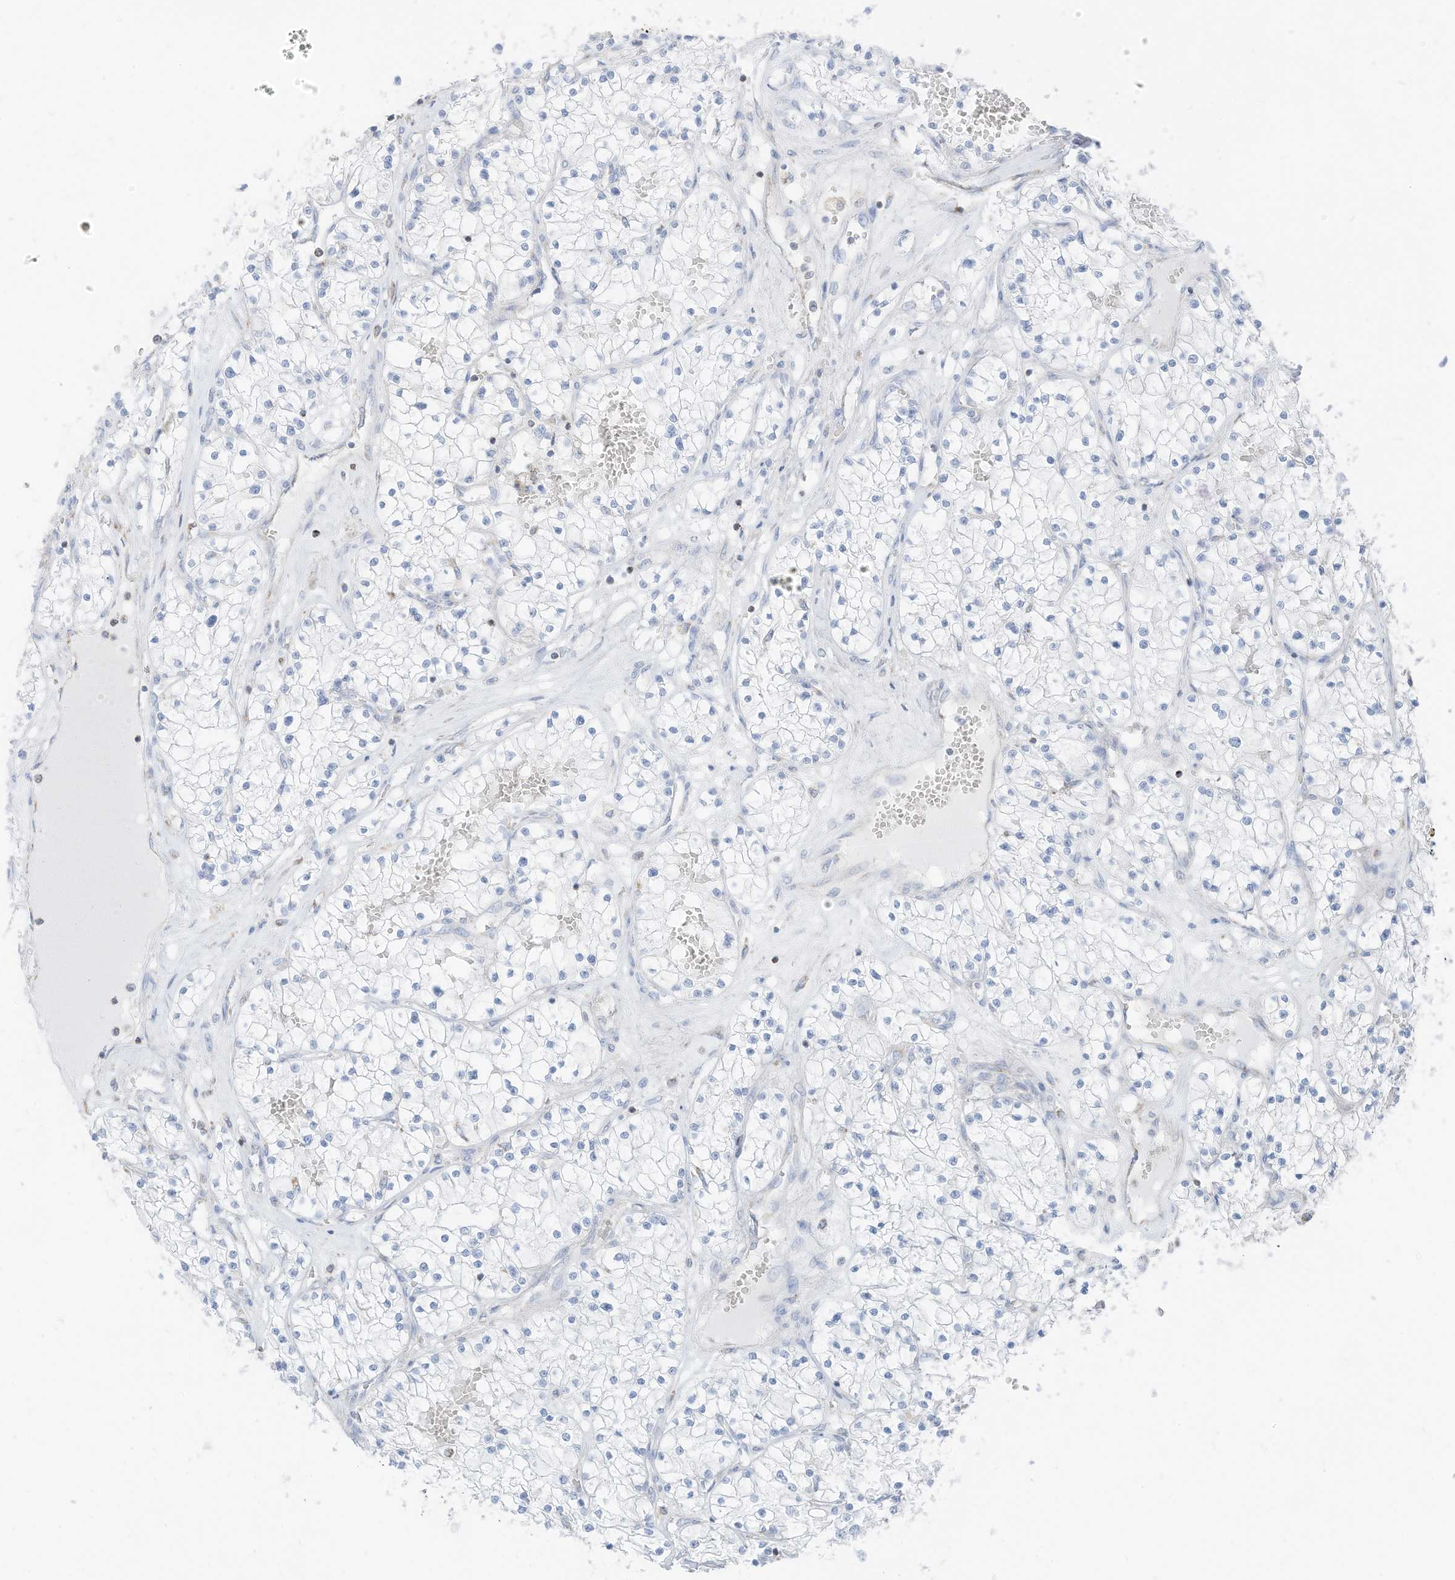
{"staining": {"intensity": "negative", "quantity": "none", "location": "none"}, "tissue": "renal cancer", "cell_type": "Tumor cells", "image_type": "cancer", "snomed": [{"axis": "morphology", "description": "Normal tissue, NOS"}, {"axis": "morphology", "description": "Adenocarcinoma, NOS"}, {"axis": "topography", "description": "Kidney"}], "caption": "Tumor cells are negative for brown protein staining in renal cancer (adenocarcinoma).", "gene": "ETHE1", "patient": {"sex": "male", "age": 68}}